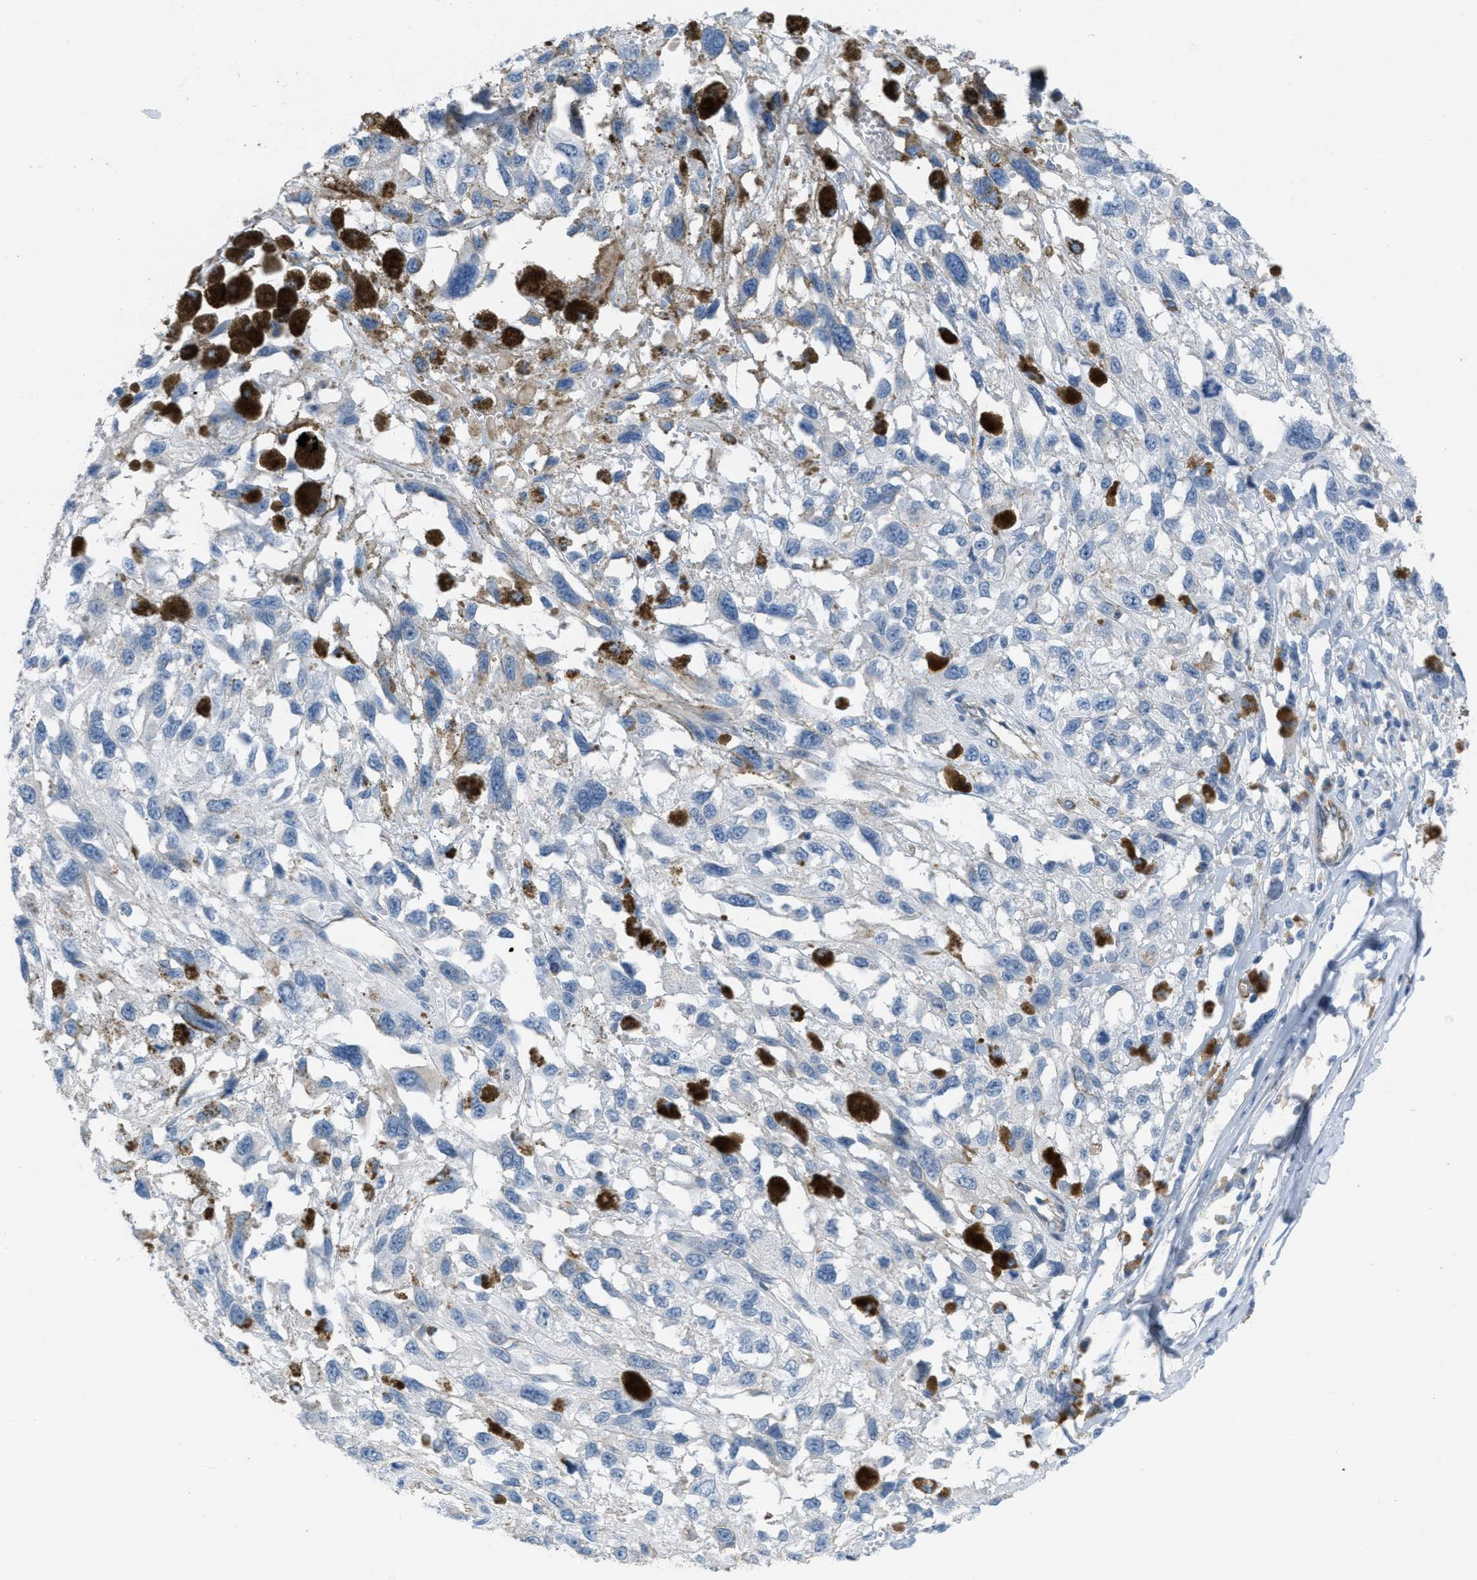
{"staining": {"intensity": "negative", "quantity": "none", "location": "none"}, "tissue": "melanoma", "cell_type": "Tumor cells", "image_type": "cancer", "snomed": [{"axis": "morphology", "description": "Malignant melanoma, Metastatic site"}, {"axis": "topography", "description": "Lymph node"}], "caption": "Tumor cells are negative for protein expression in human melanoma.", "gene": "CRB3", "patient": {"sex": "male", "age": 59}}